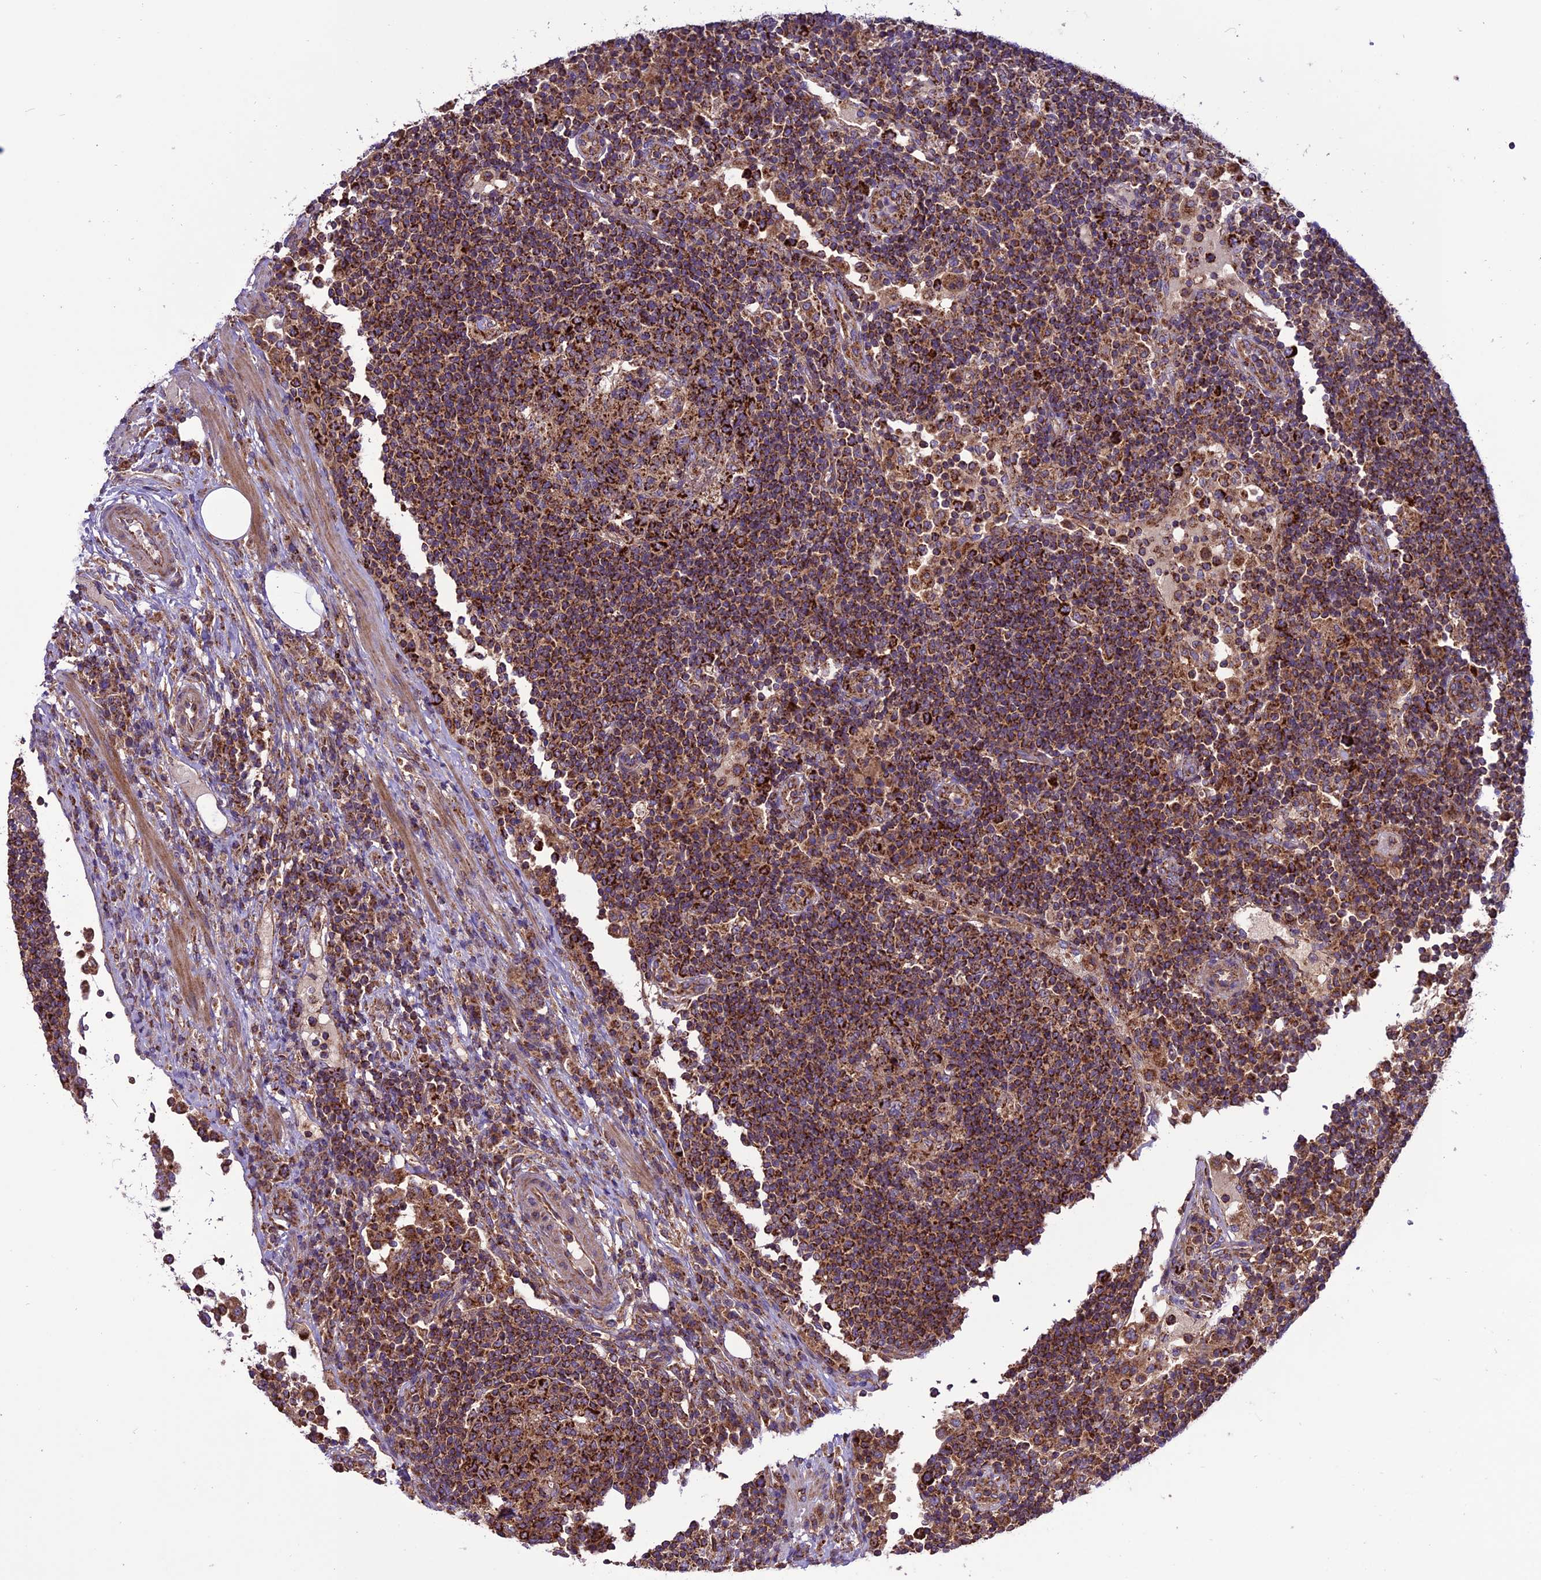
{"staining": {"intensity": "strong", "quantity": ">75%", "location": "cytoplasmic/membranous"}, "tissue": "lymph node", "cell_type": "Germinal center cells", "image_type": "normal", "snomed": [{"axis": "morphology", "description": "Normal tissue, NOS"}, {"axis": "topography", "description": "Lymph node"}], "caption": "Germinal center cells exhibit high levels of strong cytoplasmic/membranous positivity in approximately >75% of cells in normal lymph node. (DAB (3,3'-diaminobenzidine) = brown stain, brightfield microscopy at high magnification).", "gene": "MRPS9", "patient": {"sex": "female", "age": 53}}